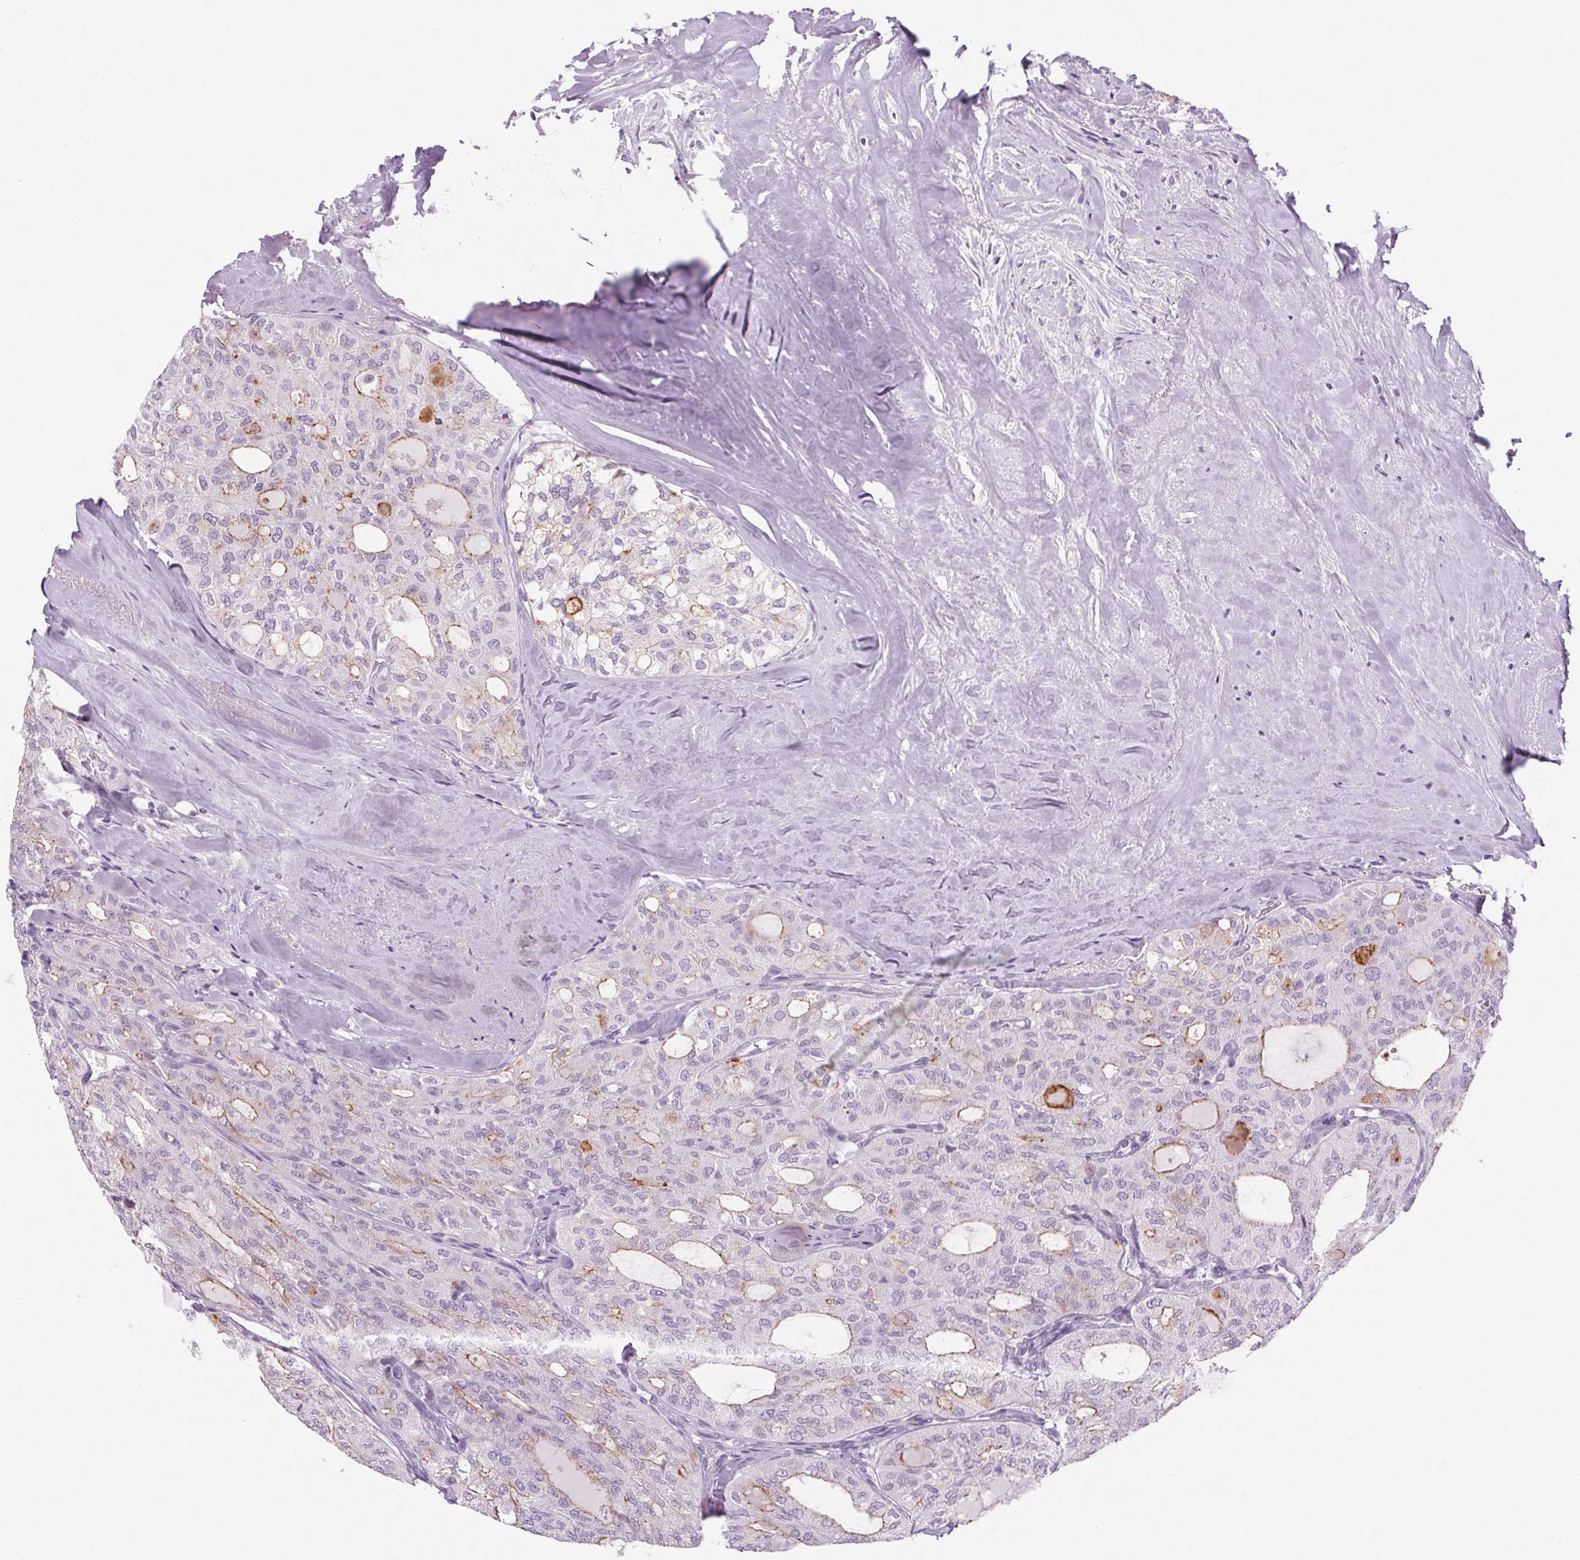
{"staining": {"intensity": "moderate", "quantity": "<25%", "location": "cytoplasmic/membranous"}, "tissue": "thyroid cancer", "cell_type": "Tumor cells", "image_type": "cancer", "snomed": [{"axis": "morphology", "description": "Follicular adenoma carcinoma, NOS"}, {"axis": "topography", "description": "Thyroid gland"}], "caption": "Immunohistochemical staining of human follicular adenoma carcinoma (thyroid) exhibits moderate cytoplasmic/membranous protein staining in about <25% of tumor cells.", "gene": "LRP2", "patient": {"sex": "male", "age": 75}}